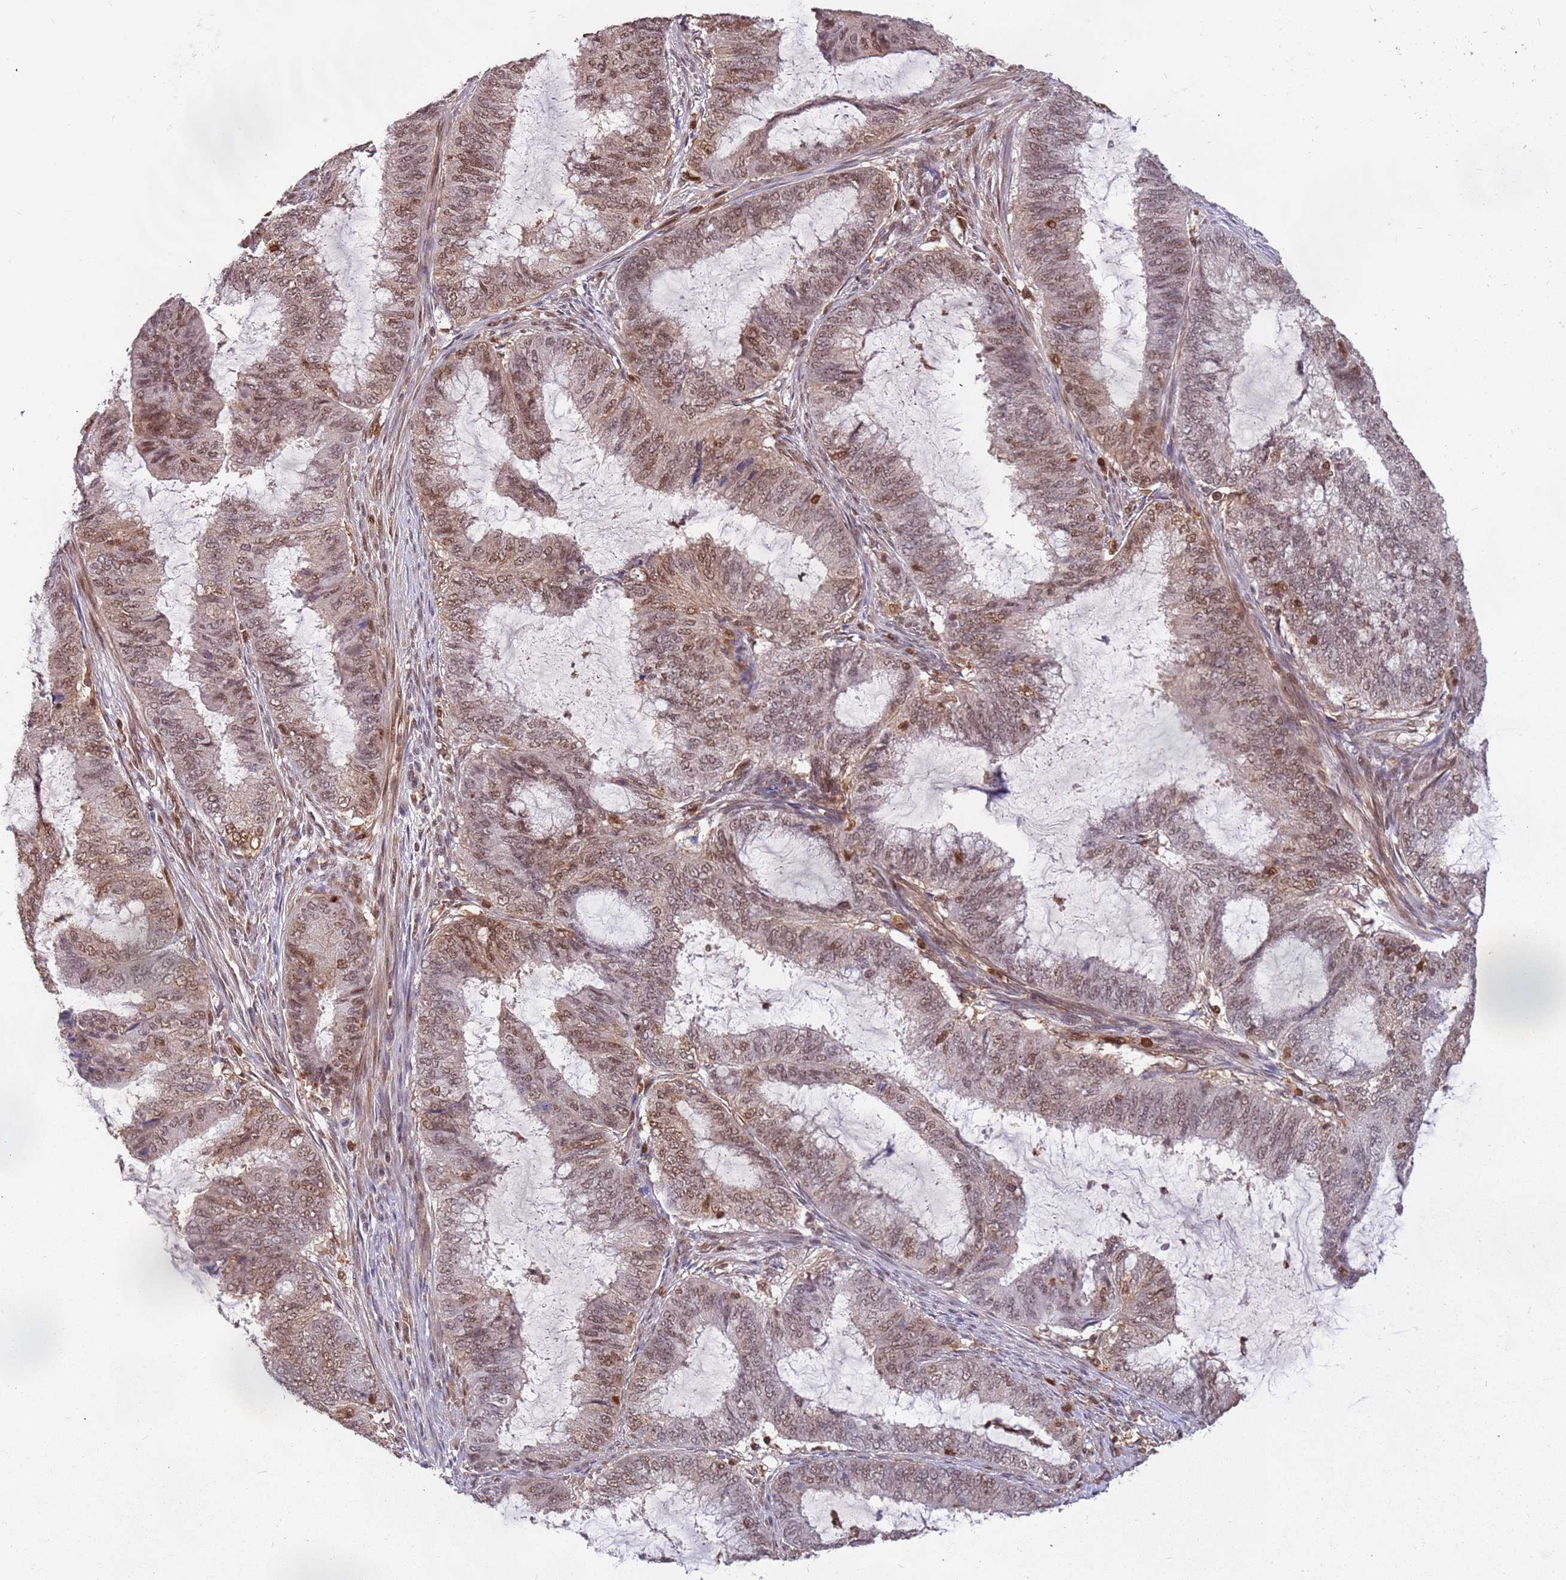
{"staining": {"intensity": "moderate", "quantity": ">75%", "location": "cytoplasmic/membranous,nuclear"}, "tissue": "endometrial cancer", "cell_type": "Tumor cells", "image_type": "cancer", "snomed": [{"axis": "morphology", "description": "Adenocarcinoma, NOS"}, {"axis": "topography", "description": "Endometrium"}], "caption": "Endometrial cancer was stained to show a protein in brown. There is medium levels of moderate cytoplasmic/membranous and nuclear staining in approximately >75% of tumor cells.", "gene": "GBP2", "patient": {"sex": "female", "age": 51}}